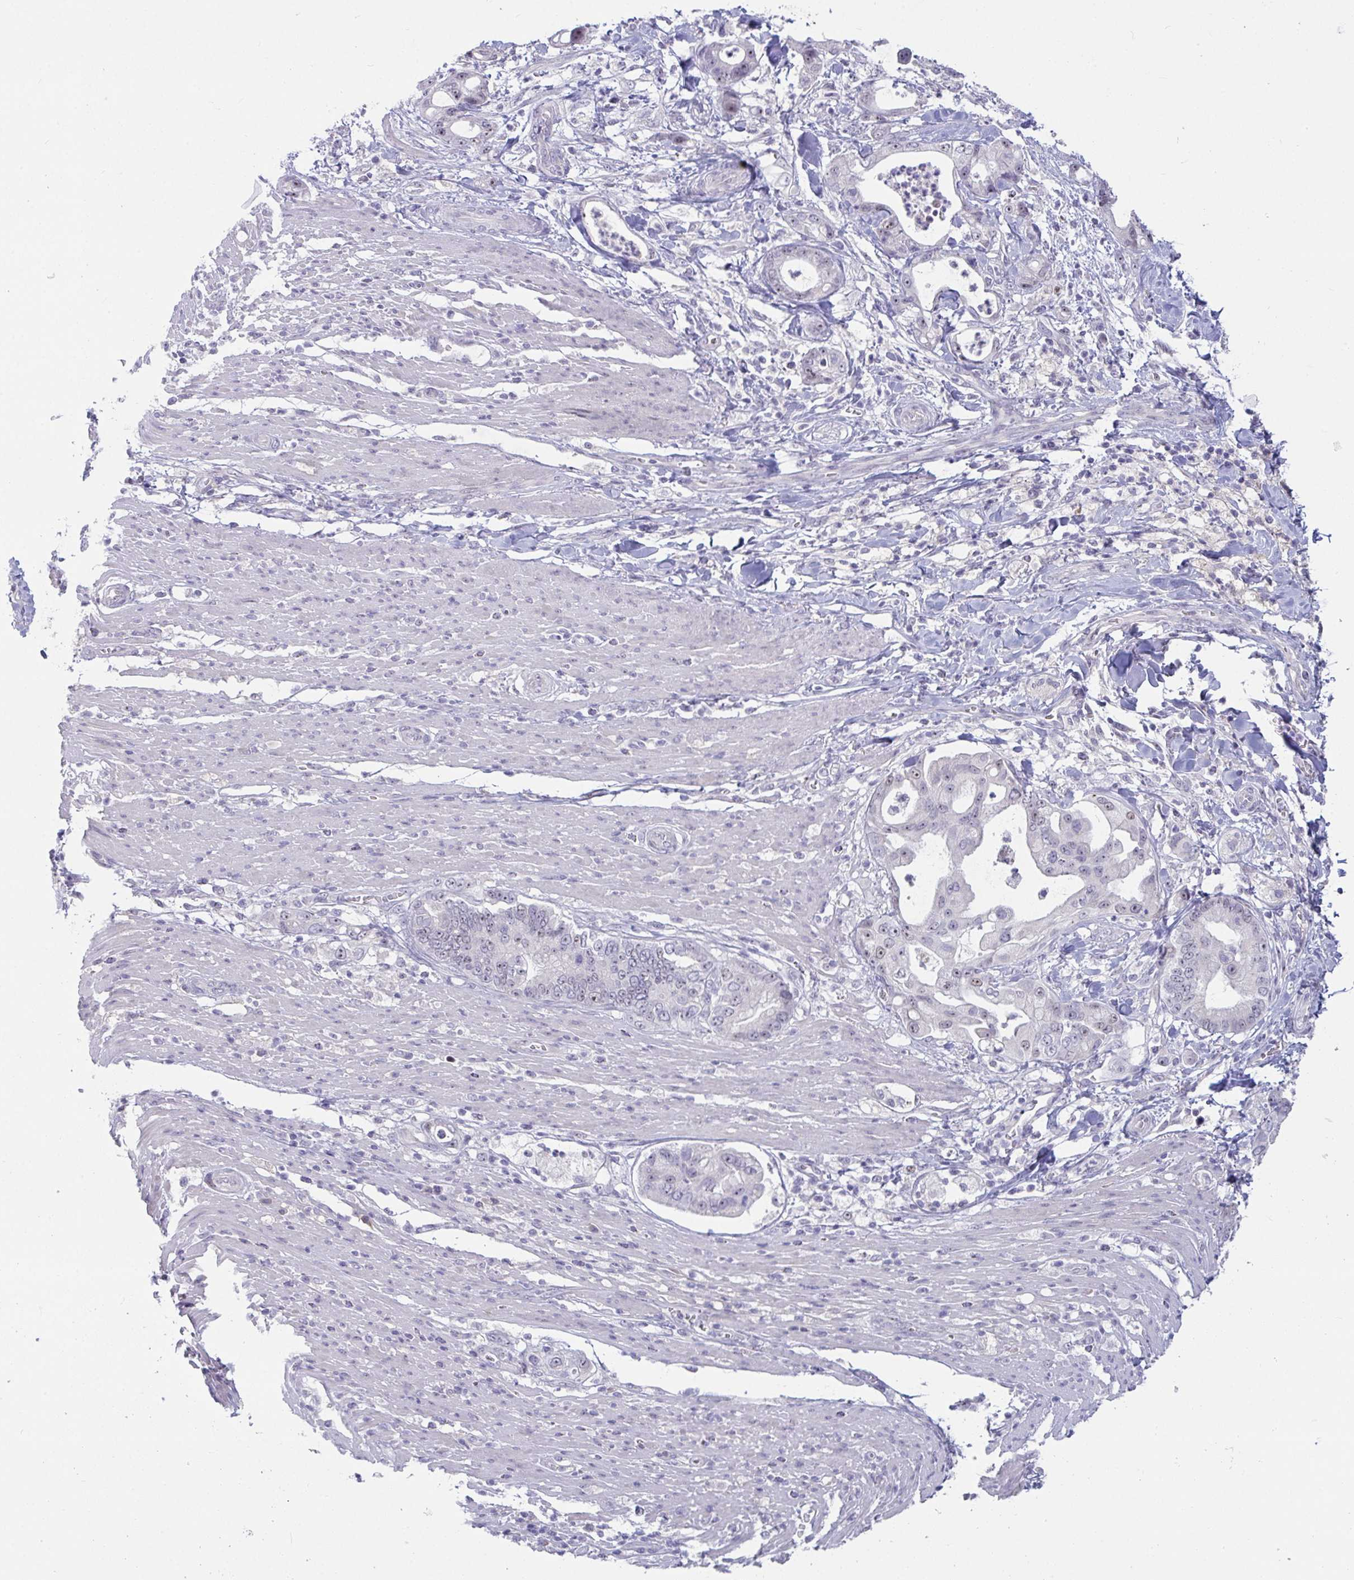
{"staining": {"intensity": "weak", "quantity": "<25%", "location": "nuclear"}, "tissue": "pancreatic cancer", "cell_type": "Tumor cells", "image_type": "cancer", "snomed": [{"axis": "morphology", "description": "Adenocarcinoma, NOS"}, {"axis": "topography", "description": "Pancreas"}], "caption": "Micrograph shows no significant protein expression in tumor cells of pancreatic cancer.", "gene": "MYC", "patient": {"sex": "male", "age": 68}}